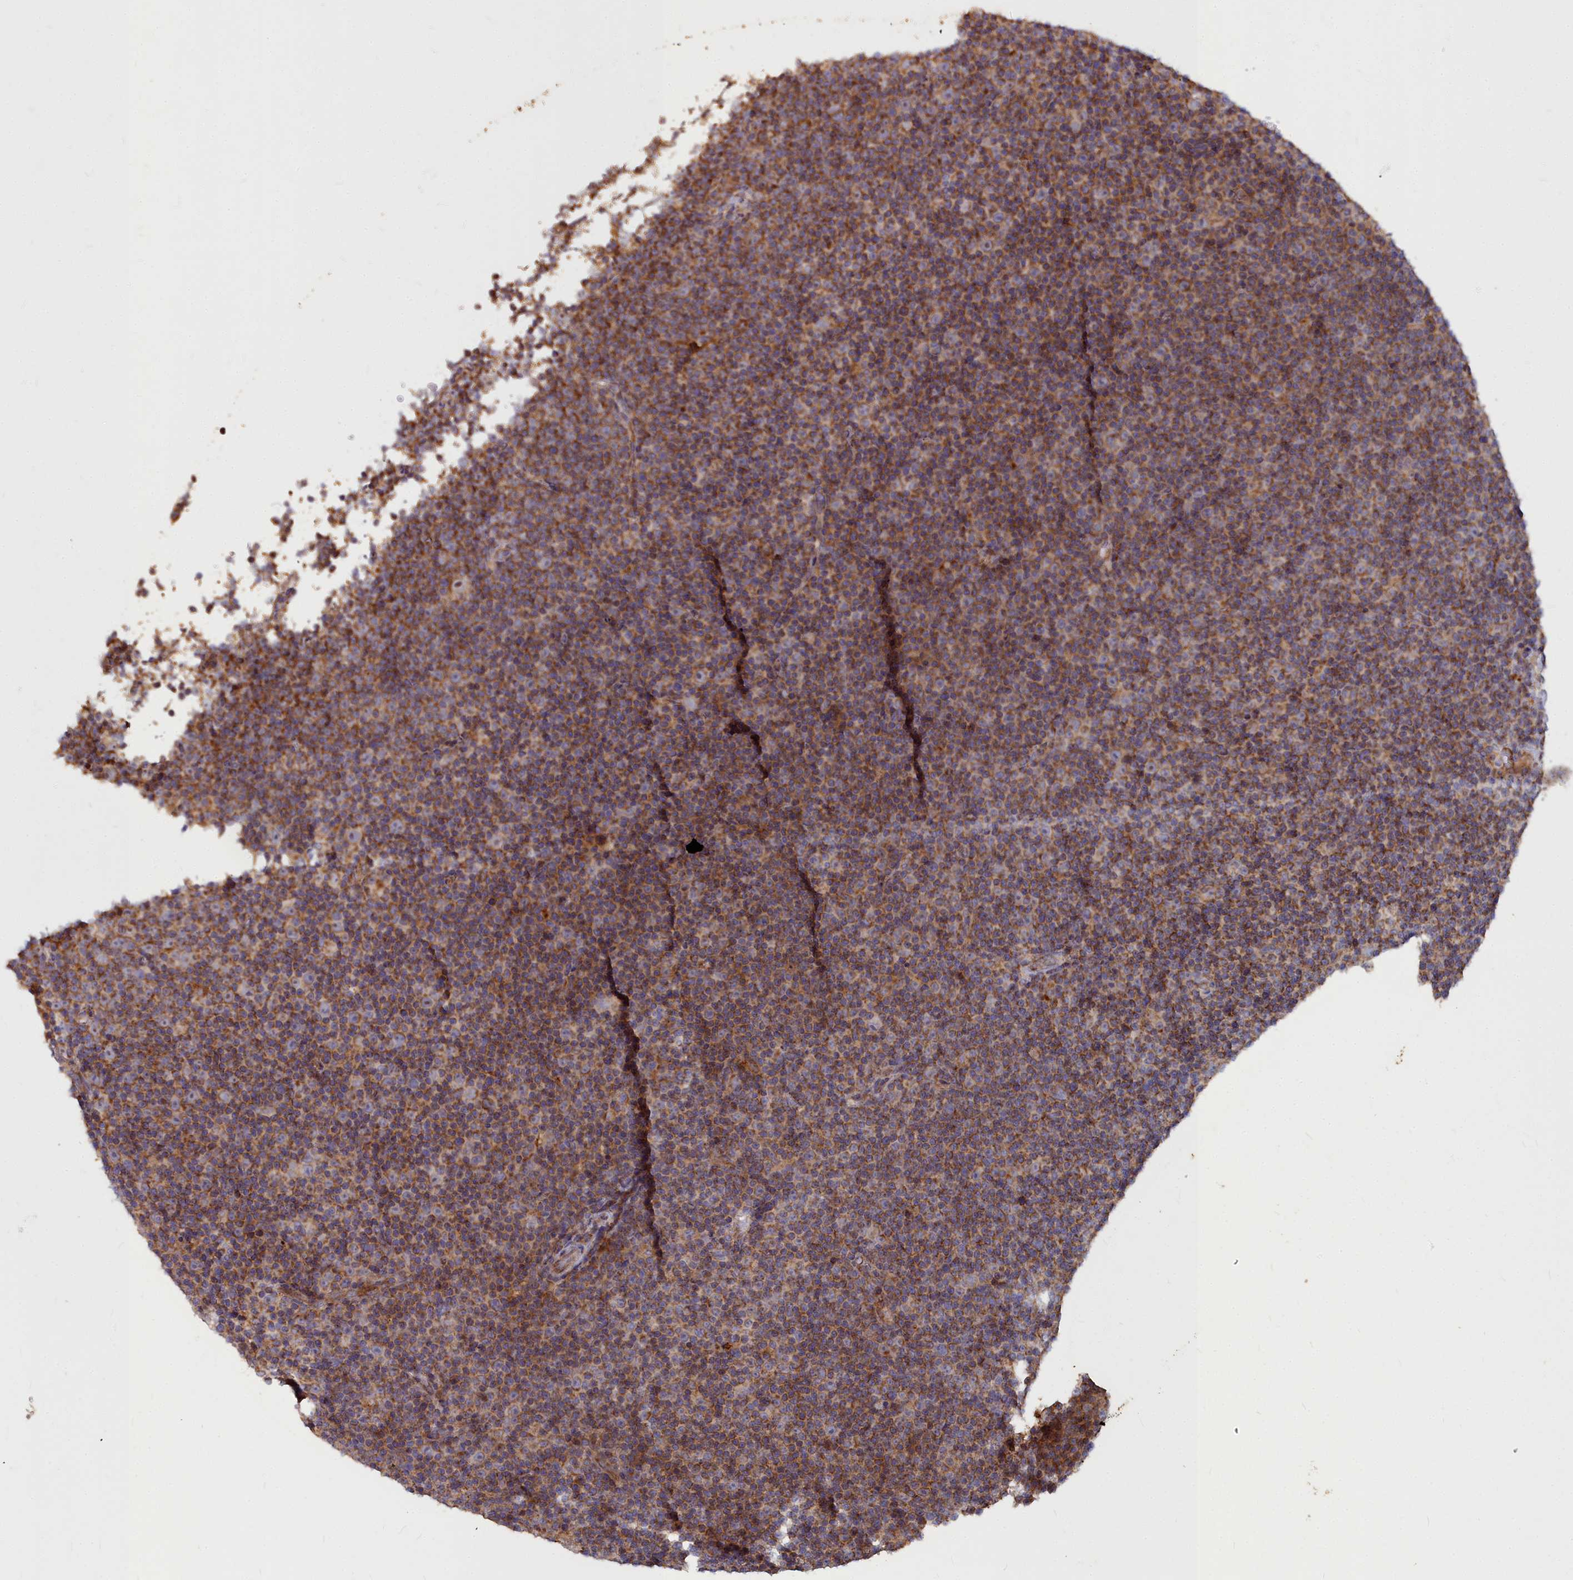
{"staining": {"intensity": "moderate", "quantity": ">75%", "location": "cytoplasmic/membranous"}, "tissue": "lymphoma", "cell_type": "Tumor cells", "image_type": "cancer", "snomed": [{"axis": "morphology", "description": "Malignant lymphoma, non-Hodgkin's type, Low grade"}, {"axis": "topography", "description": "Lymph node"}], "caption": "A brown stain labels moderate cytoplasmic/membranous staining of a protein in human low-grade malignant lymphoma, non-Hodgkin's type tumor cells. Nuclei are stained in blue.", "gene": "COX11", "patient": {"sex": "female", "age": 67}}